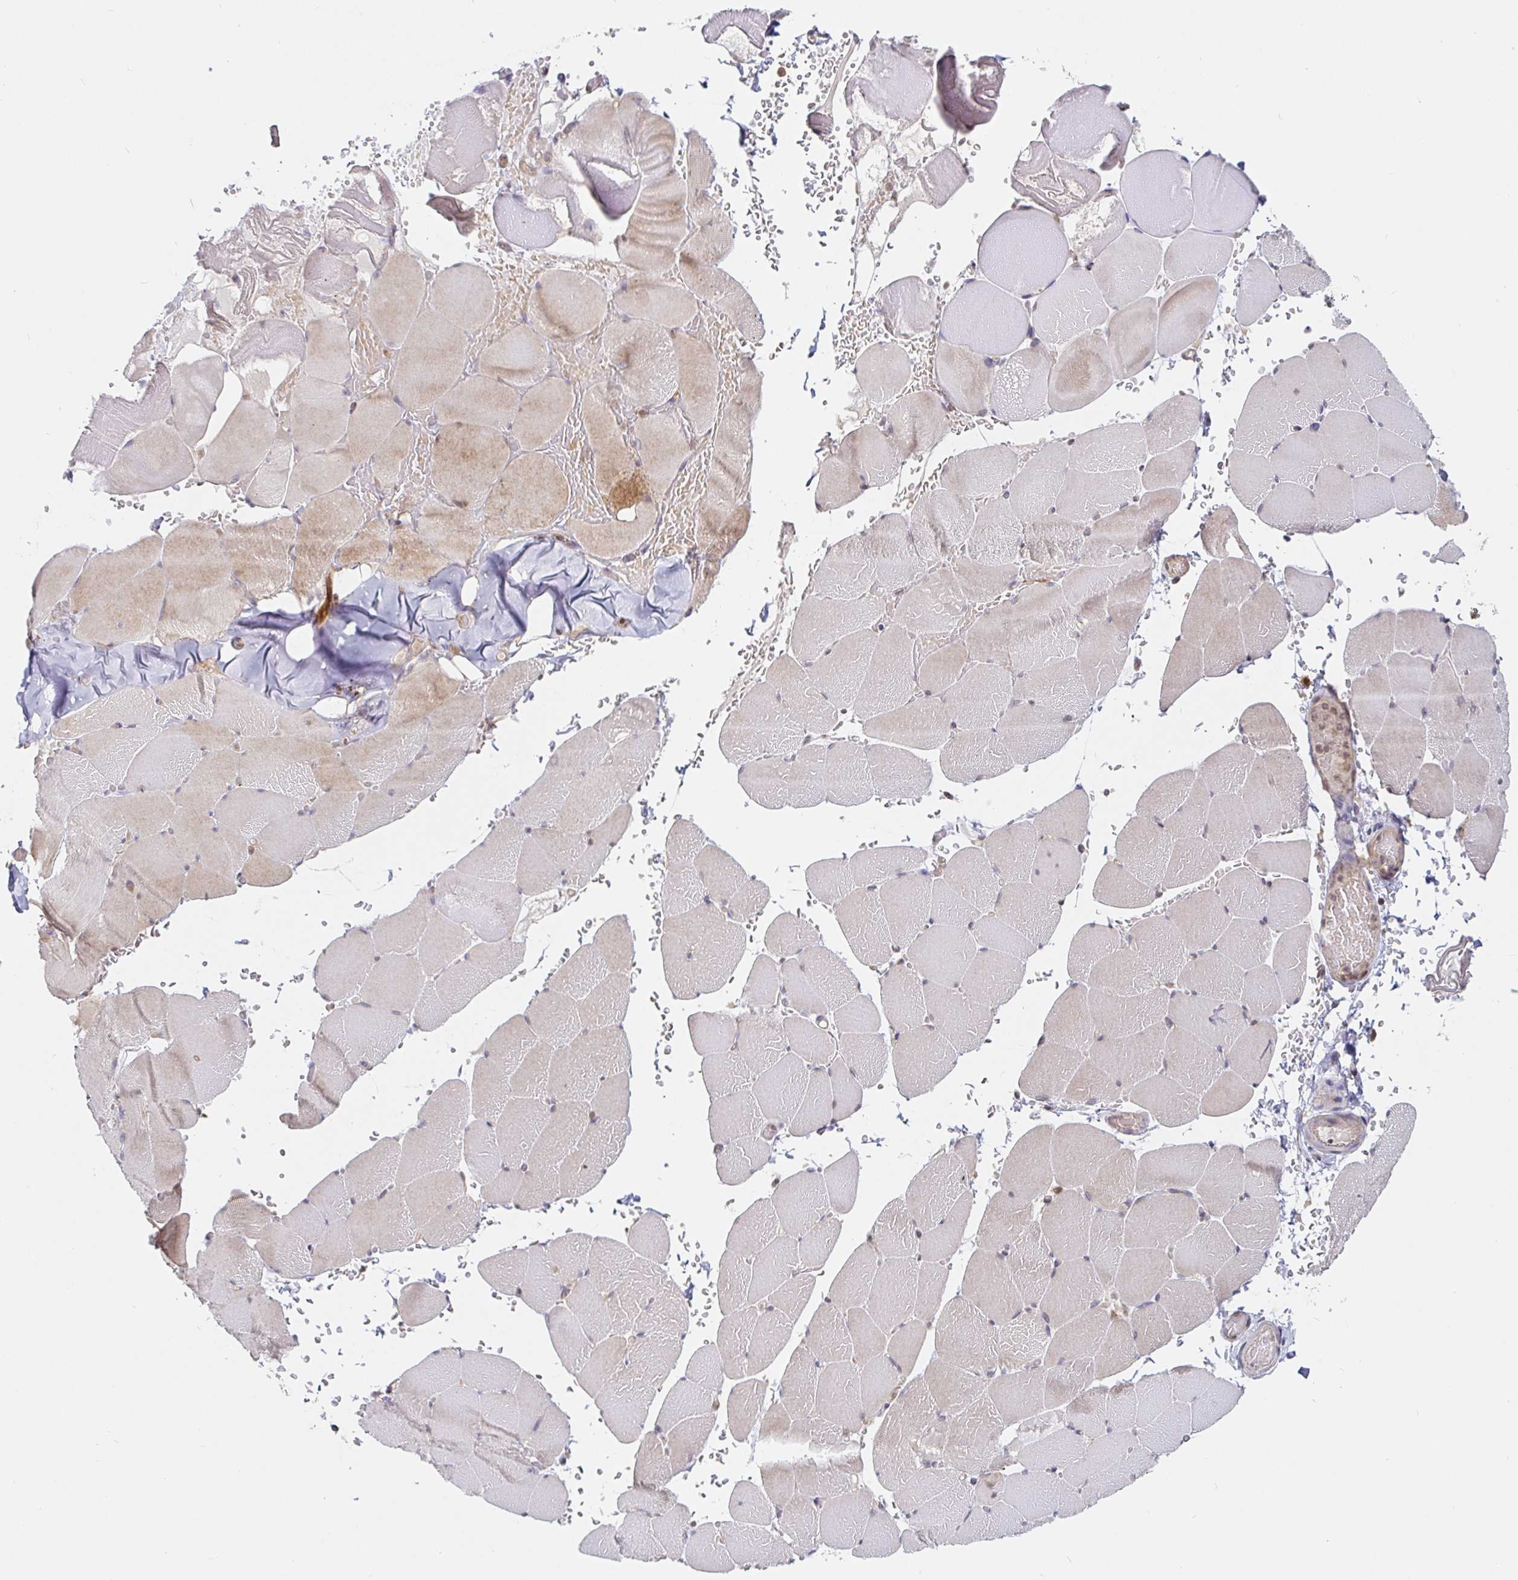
{"staining": {"intensity": "weak", "quantity": "<25%", "location": "cytoplasmic/membranous"}, "tissue": "skeletal muscle", "cell_type": "Myocytes", "image_type": "normal", "snomed": [{"axis": "morphology", "description": "Normal tissue, NOS"}, {"axis": "topography", "description": "Skeletal muscle"}], "caption": "This histopathology image is of benign skeletal muscle stained with immunohistochemistry (IHC) to label a protein in brown with the nuclei are counter-stained blue. There is no positivity in myocytes.", "gene": "ALG1L2", "patient": {"sex": "female", "age": 37}}